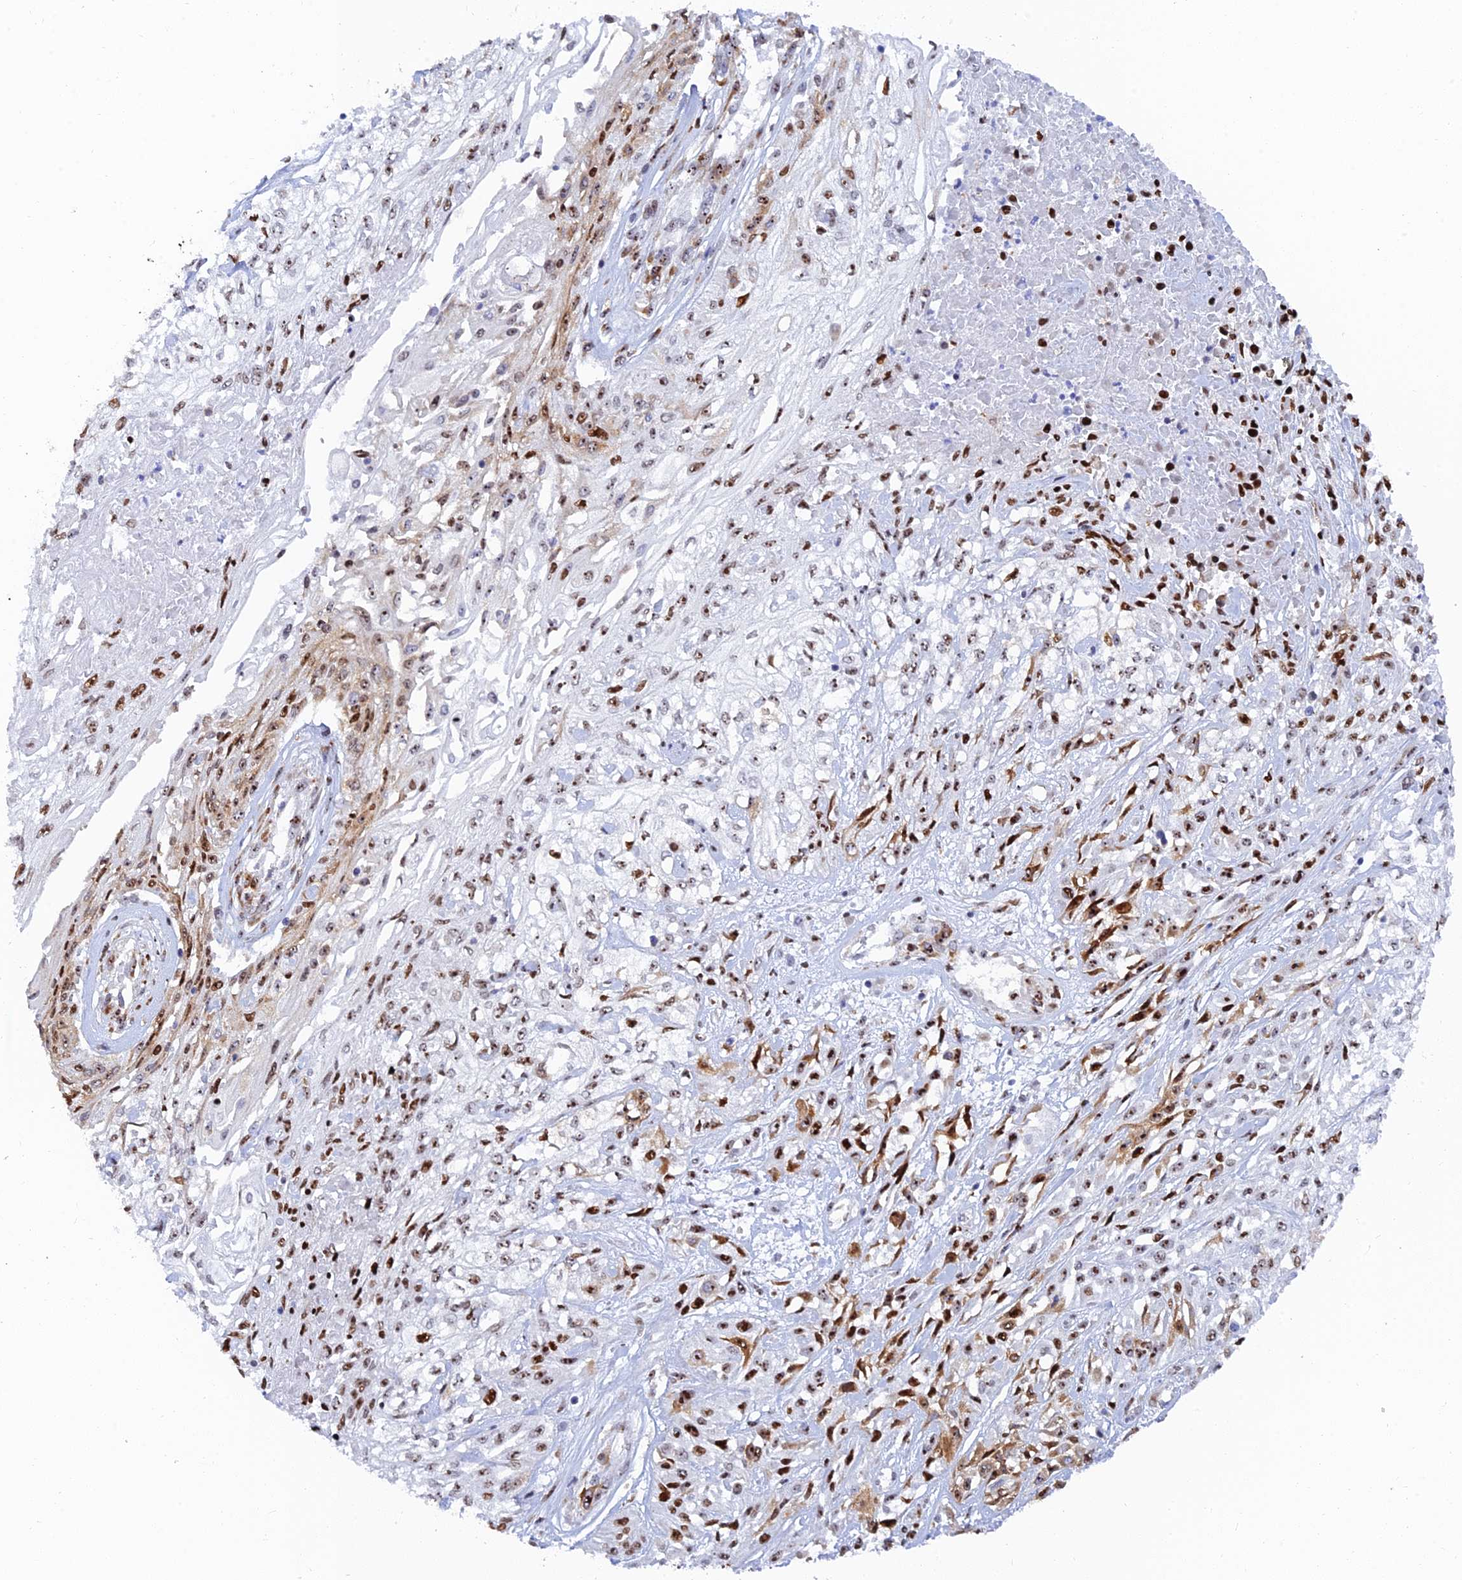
{"staining": {"intensity": "strong", "quantity": "25%-75%", "location": "cytoplasmic/membranous,nuclear"}, "tissue": "skin cancer", "cell_type": "Tumor cells", "image_type": "cancer", "snomed": [{"axis": "morphology", "description": "Squamous cell carcinoma, NOS"}, {"axis": "morphology", "description": "Squamous cell carcinoma, metastatic, NOS"}, {"axis": "topography", "description": "Skin"}, {"axis": "topography", "description": "Lymph node"}], "caption": "Human squamous cell carcinoma (skin) stained with a brown dye shows strong cytoplasmic/membranous and nuclear positive expression in about 25%-75% of tumor cells.", "gene": "RSL1D1", "patient": {"sex": "male", "age": 75}}